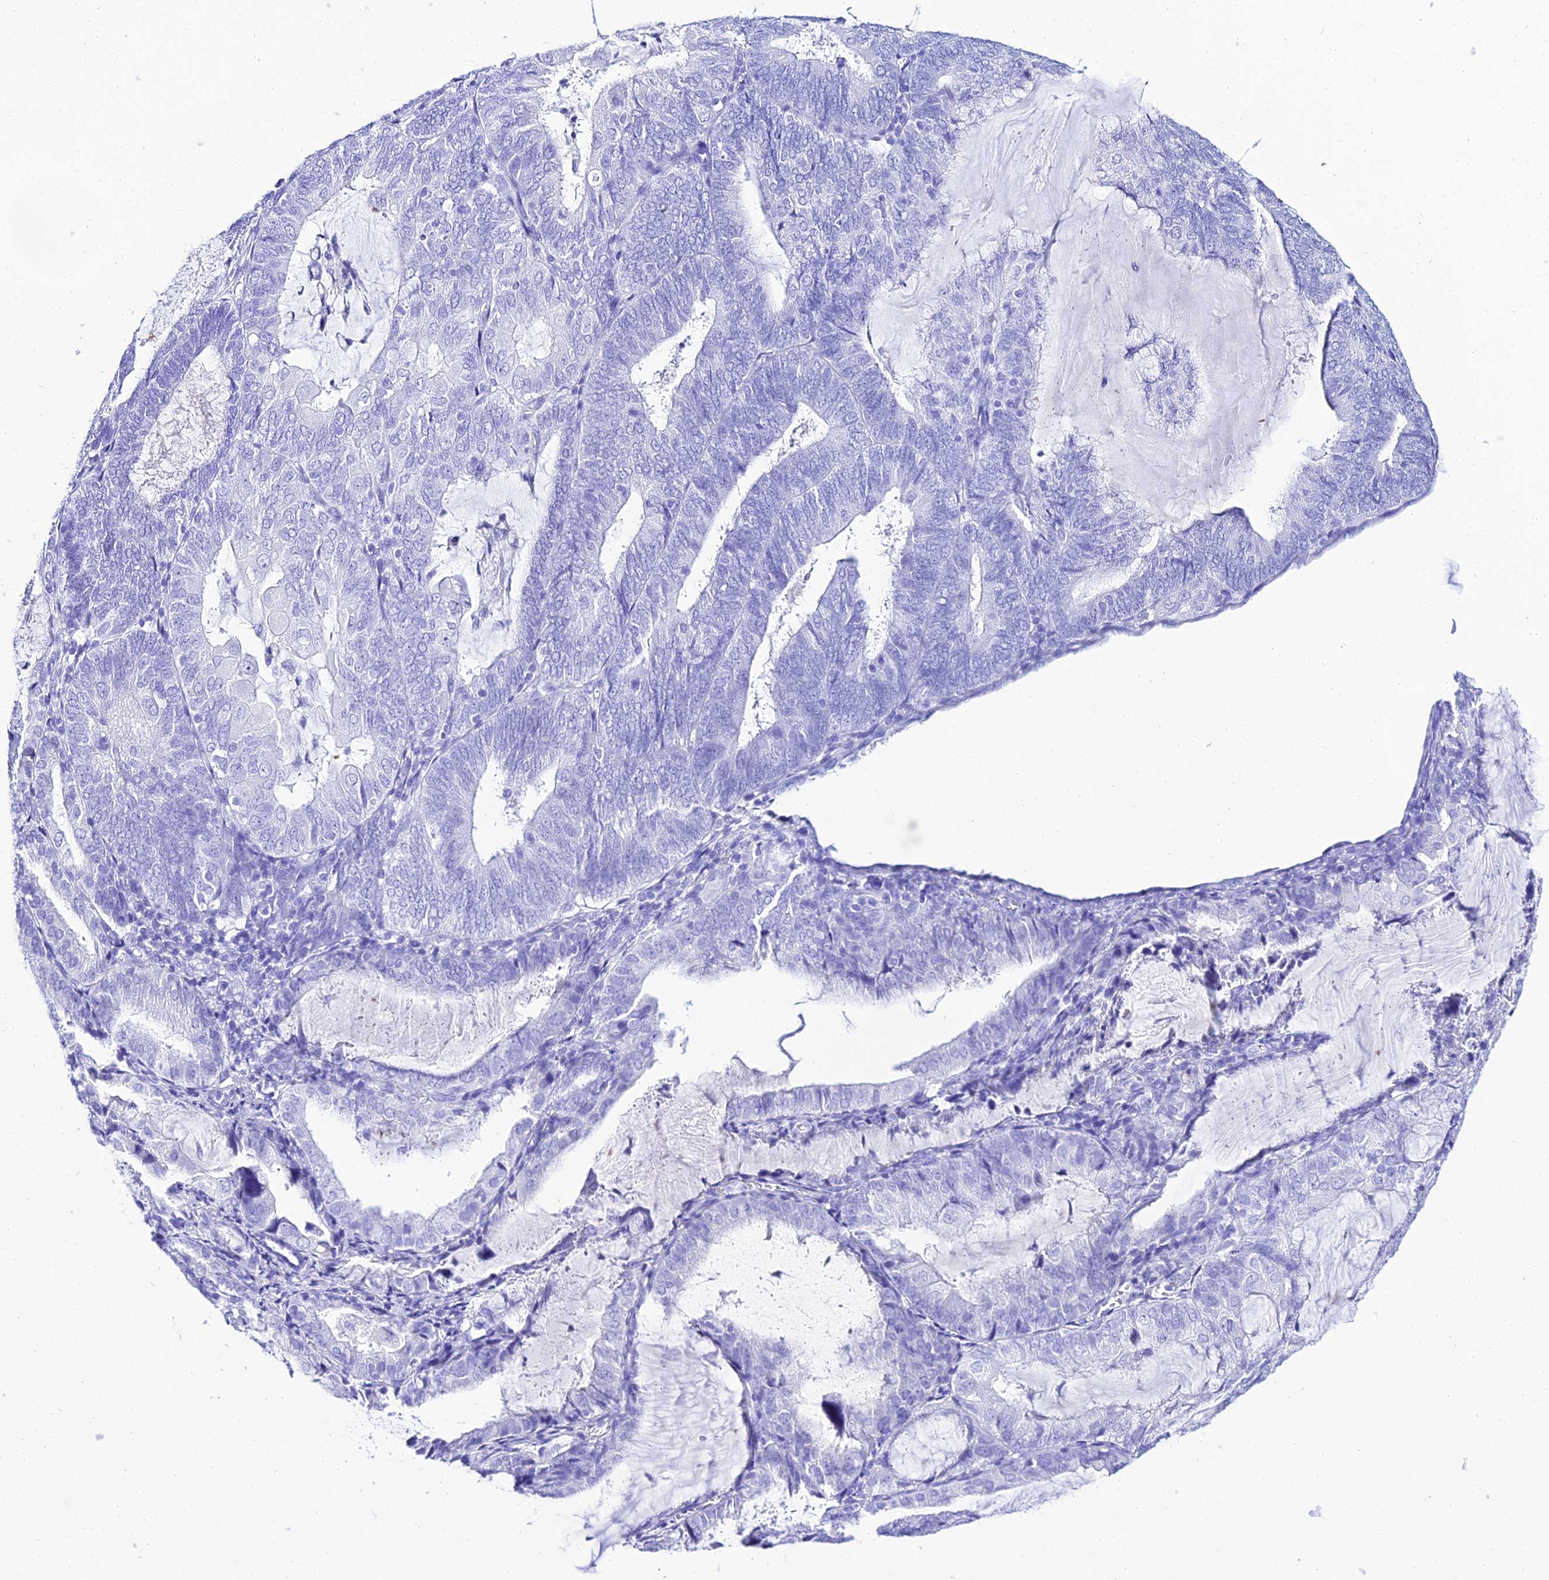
{"staining": {"intensity": "negative", "quantity": "none", "location": "none"}, "tissue": "endometrial cancer", "cell_type": "Tumor cells", "image_type": "cancer", "snomed": [{"axis": "morphology", "description": "Adenocarcinoma, NOS"}, {"axis": "topography", "description": "Endometrium"}], "caption": "The photomicrograph demonstrates no staining of tumor cells in endometrial cancer. (Immunohistochemistry (ihc), brightfield microscopy, high magnification).", "gene": "TRMT44", "patient": {"sex": "female", "age": 81}}